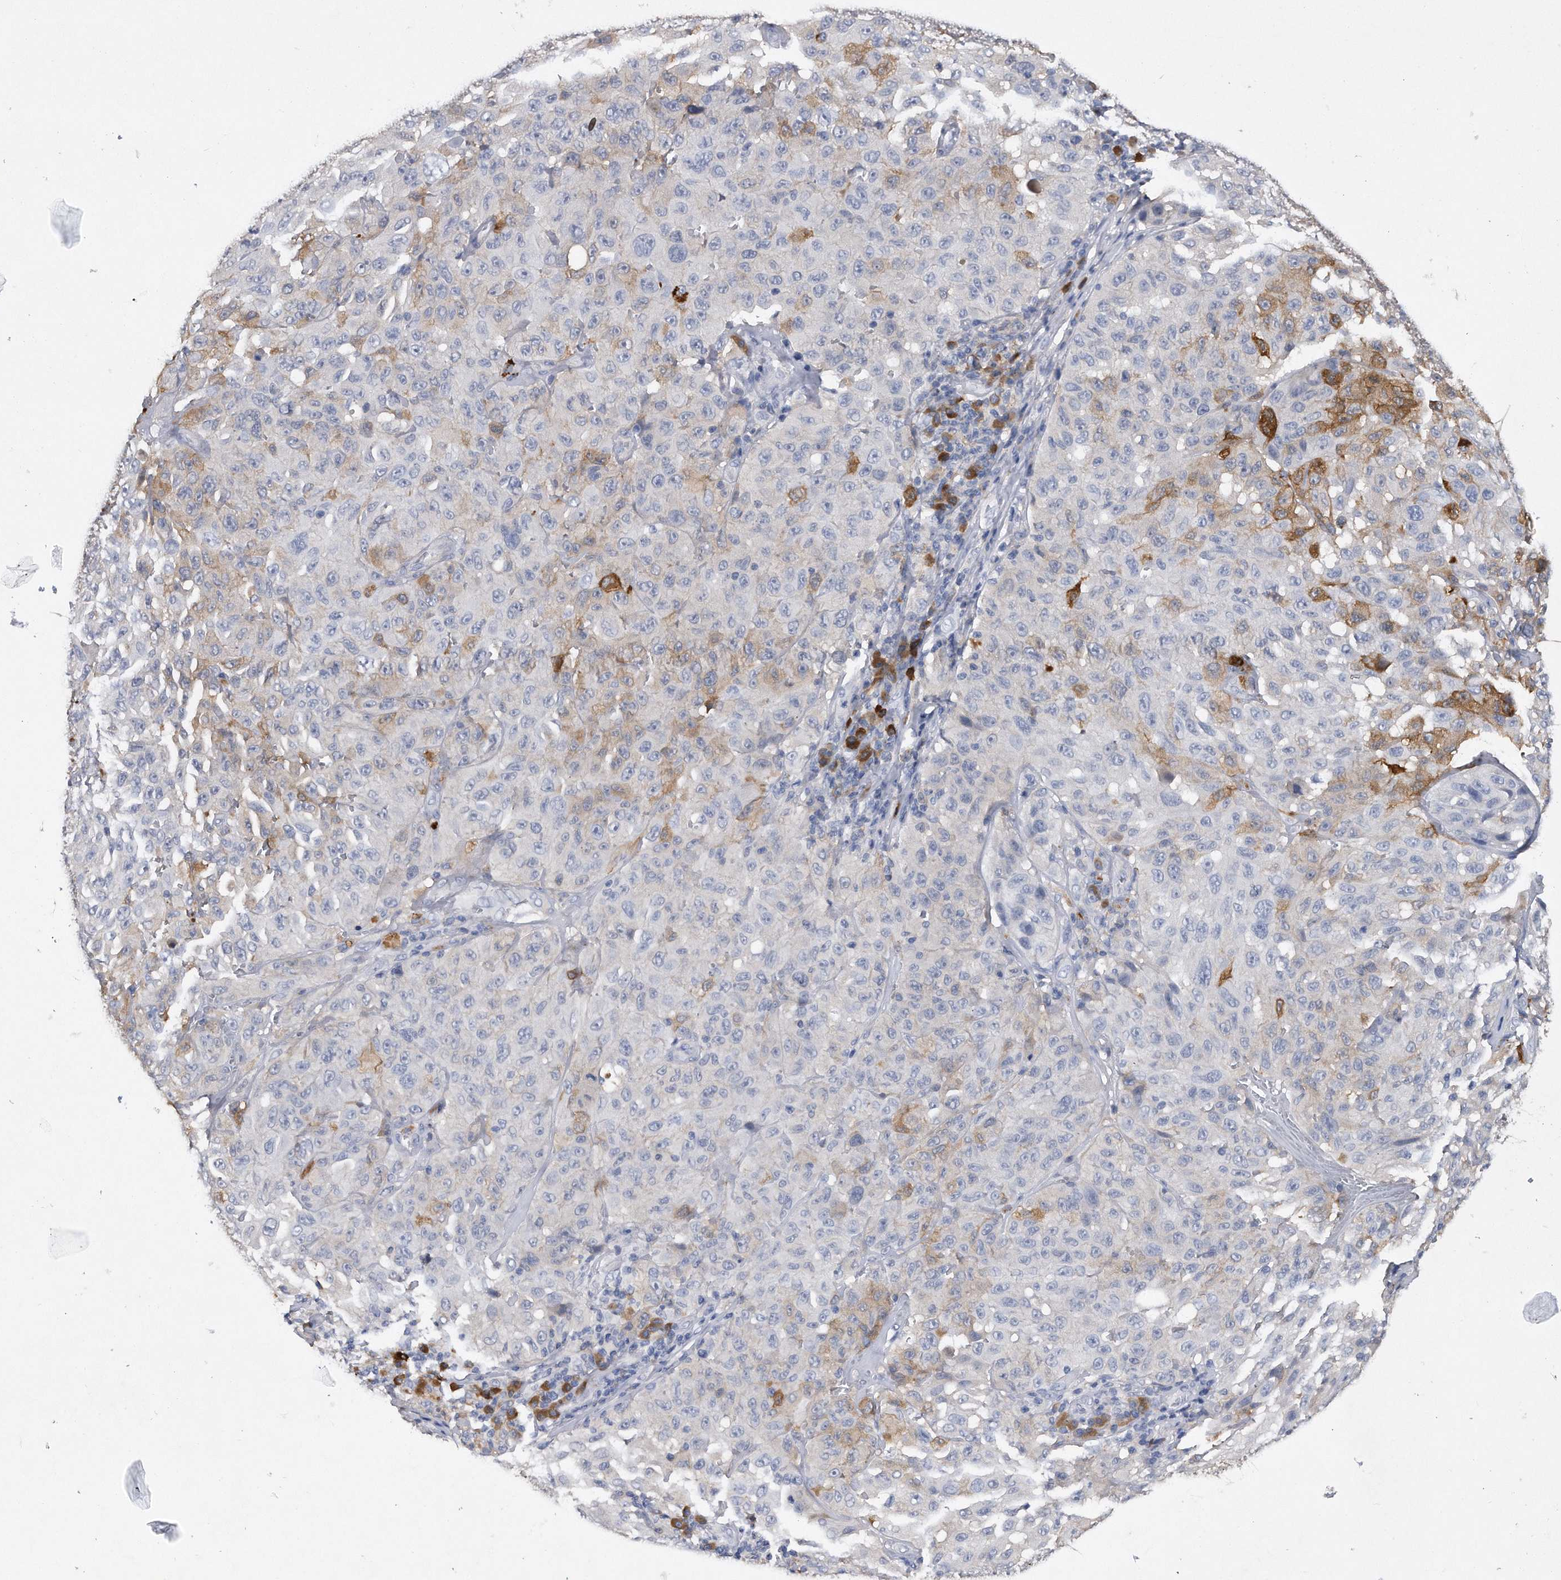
{"staining": {"intensity": "moderate", "quantity": "<25%", "location": "cytoplasmic/membranous"}, "tissue": "melanoma", "cell_type": "Tumor cells", "image_type": "cancer", "snomed": [{"axis": "morphology", "description": "Malignant melanoma, NOS"}, {"axis": "topography", "description": "Skin"}], "caption": "An image of malignant melanoma stained for a protein exhibits moderate cytoplasmic/membranous brown staining in tumor cells. (Brightfield microscopy of DAB IHC at high magnification).", "gene": "ASNS", "patient": {"sex": "male", "age": 66}}